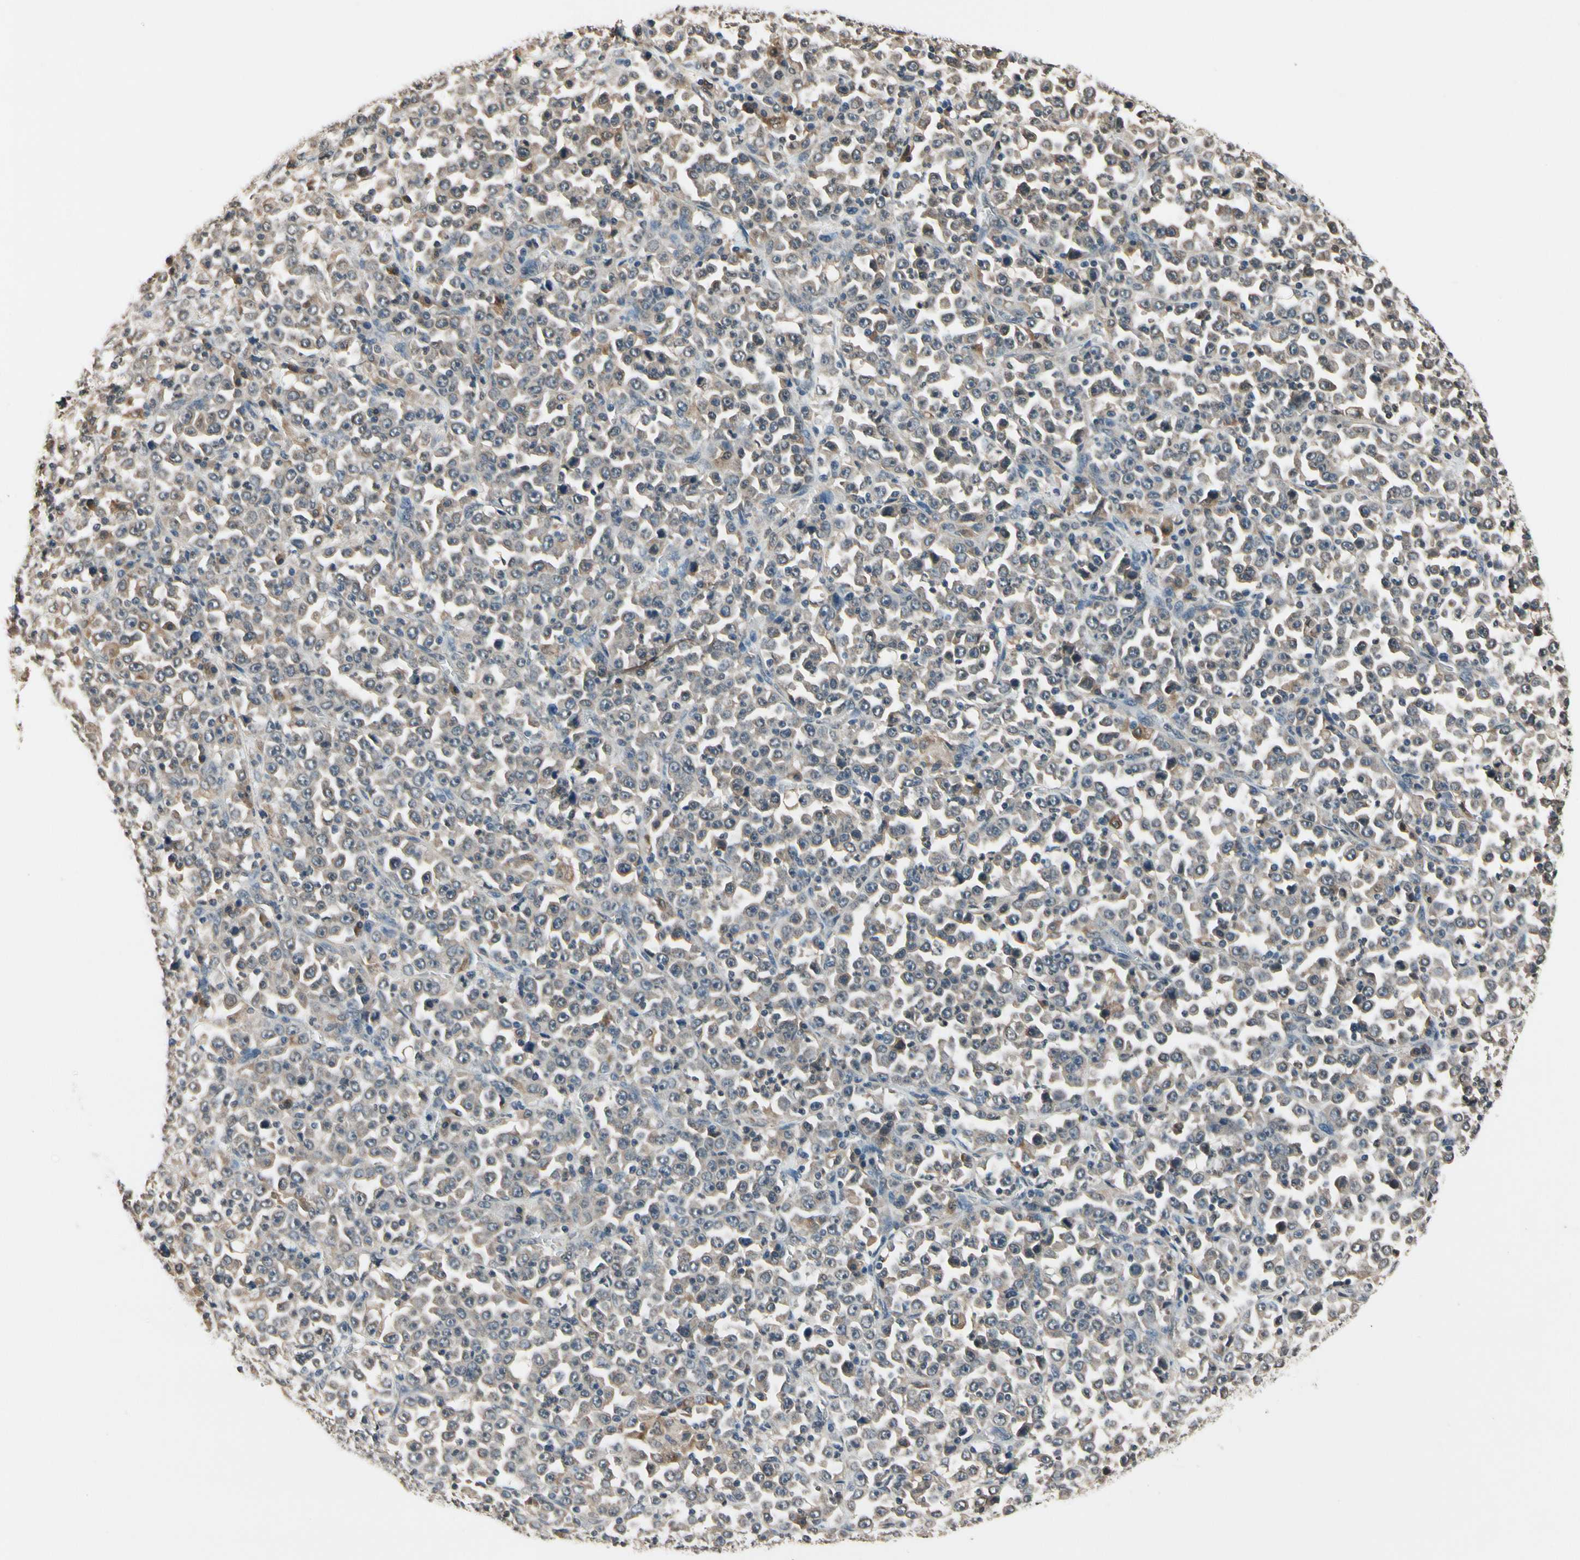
{"staining": {"intensity": "moderate", "quantity": "25%-75%", "location": "cytoplasmic/membranous"}, "tissue": "stomach cancer", "cell_type": "Tumor cells", "image_type": "cancer", "snomed": [{"axis": "morphology", "description": "Normal tissue, NOS"}, {"axis": "morphology", "description": "Adenocarcinoma, NOS"}, {"axis": "topography", "description": "Stomach, upper"}, {"axis": "topography", "description": "Stomach"}], "caption": "Immunohistochemistry (IHC) of stomach cancer (adenocarcinoma) displays medium levels of moderate cytoplasmic/membranous expression in approximately 25%-75% of tumor cells. The staining is performed using DAB brown chromogen to label protein expression. The nuclei are counter-stained blue using hematoxylin.", "gene": "GCLC", "patient": {"sex": "male", "age": 59}}